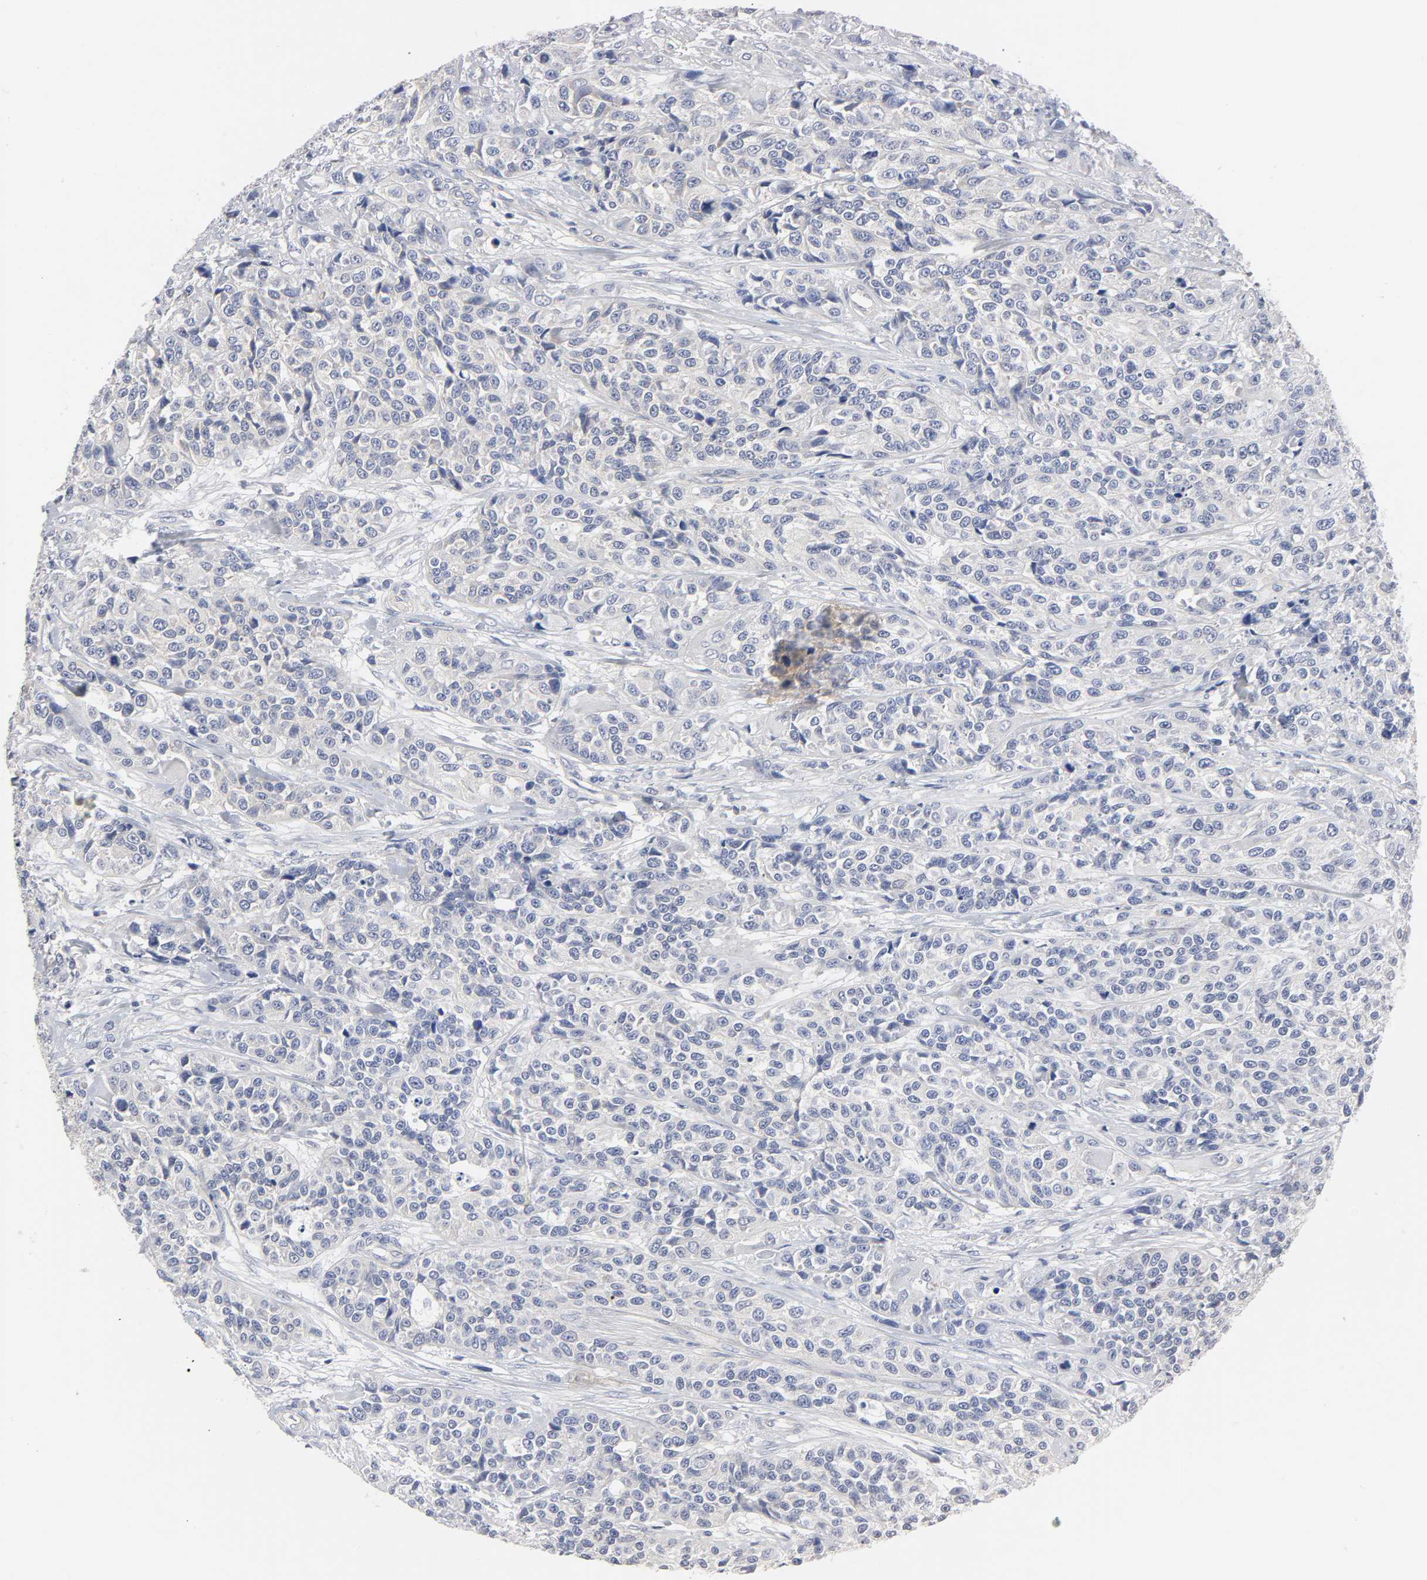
{"staining": {"intensity": "negative", "quantity": "none", "location": "none"}, "tissue": "urothelial cancer", "cell_type": "Tumor cells", "image_type": "cancer", "snomed": [{"axis": "morphology", "description": "Urothelial carcinoma, High grade"}, {"axis": "topography", "description": "Urinary bladder"}], "caption": "A high-resolution micrograph shows immunohistochemistry staining of urothelial cancer, which shows no significant staining in tumor cells.", "gene": "ROCK1", "patient": {"sex": "female", "age": 81}}